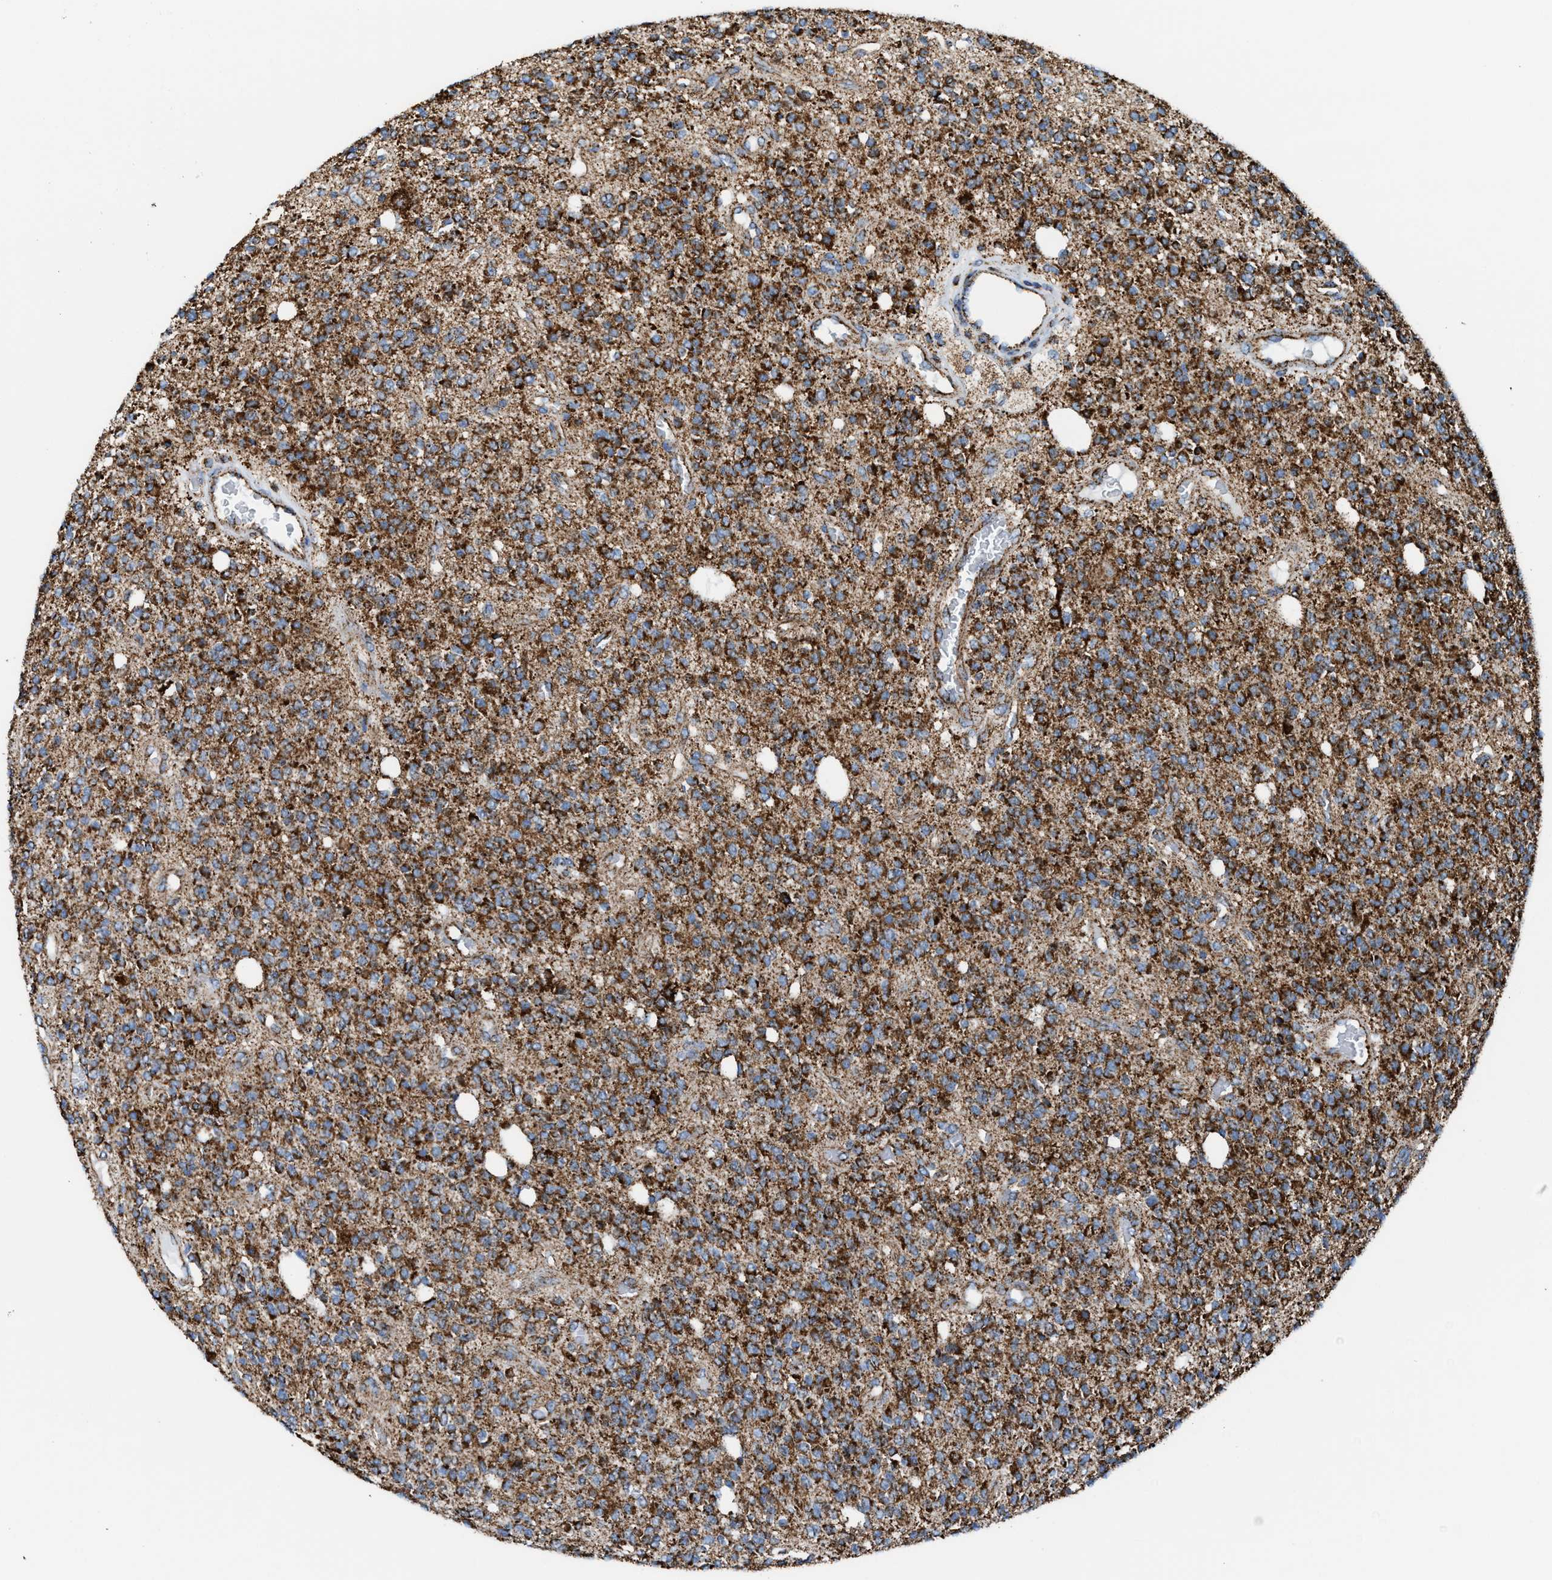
{"staining": {"intensity": "strong", "quantity": ">75%", "location": "cytoplasmic/membranous"}, "tissue": "glioma", "cell_type": "Tumor cells", "image_type": "cancer", "snomed": [{"axis": "morphology", "description": "Glioma, malignant, High grade"}, {"axis": "topography", "description": "Brain"}], "caption": "Protein expression analysis of malignant high-grade glioma reveals strong cytoplasmic/membranous staining in approximately >75% of tumor cells.", "gene": "ECHS1", "patient": {"sex": "male", "age": 34}}